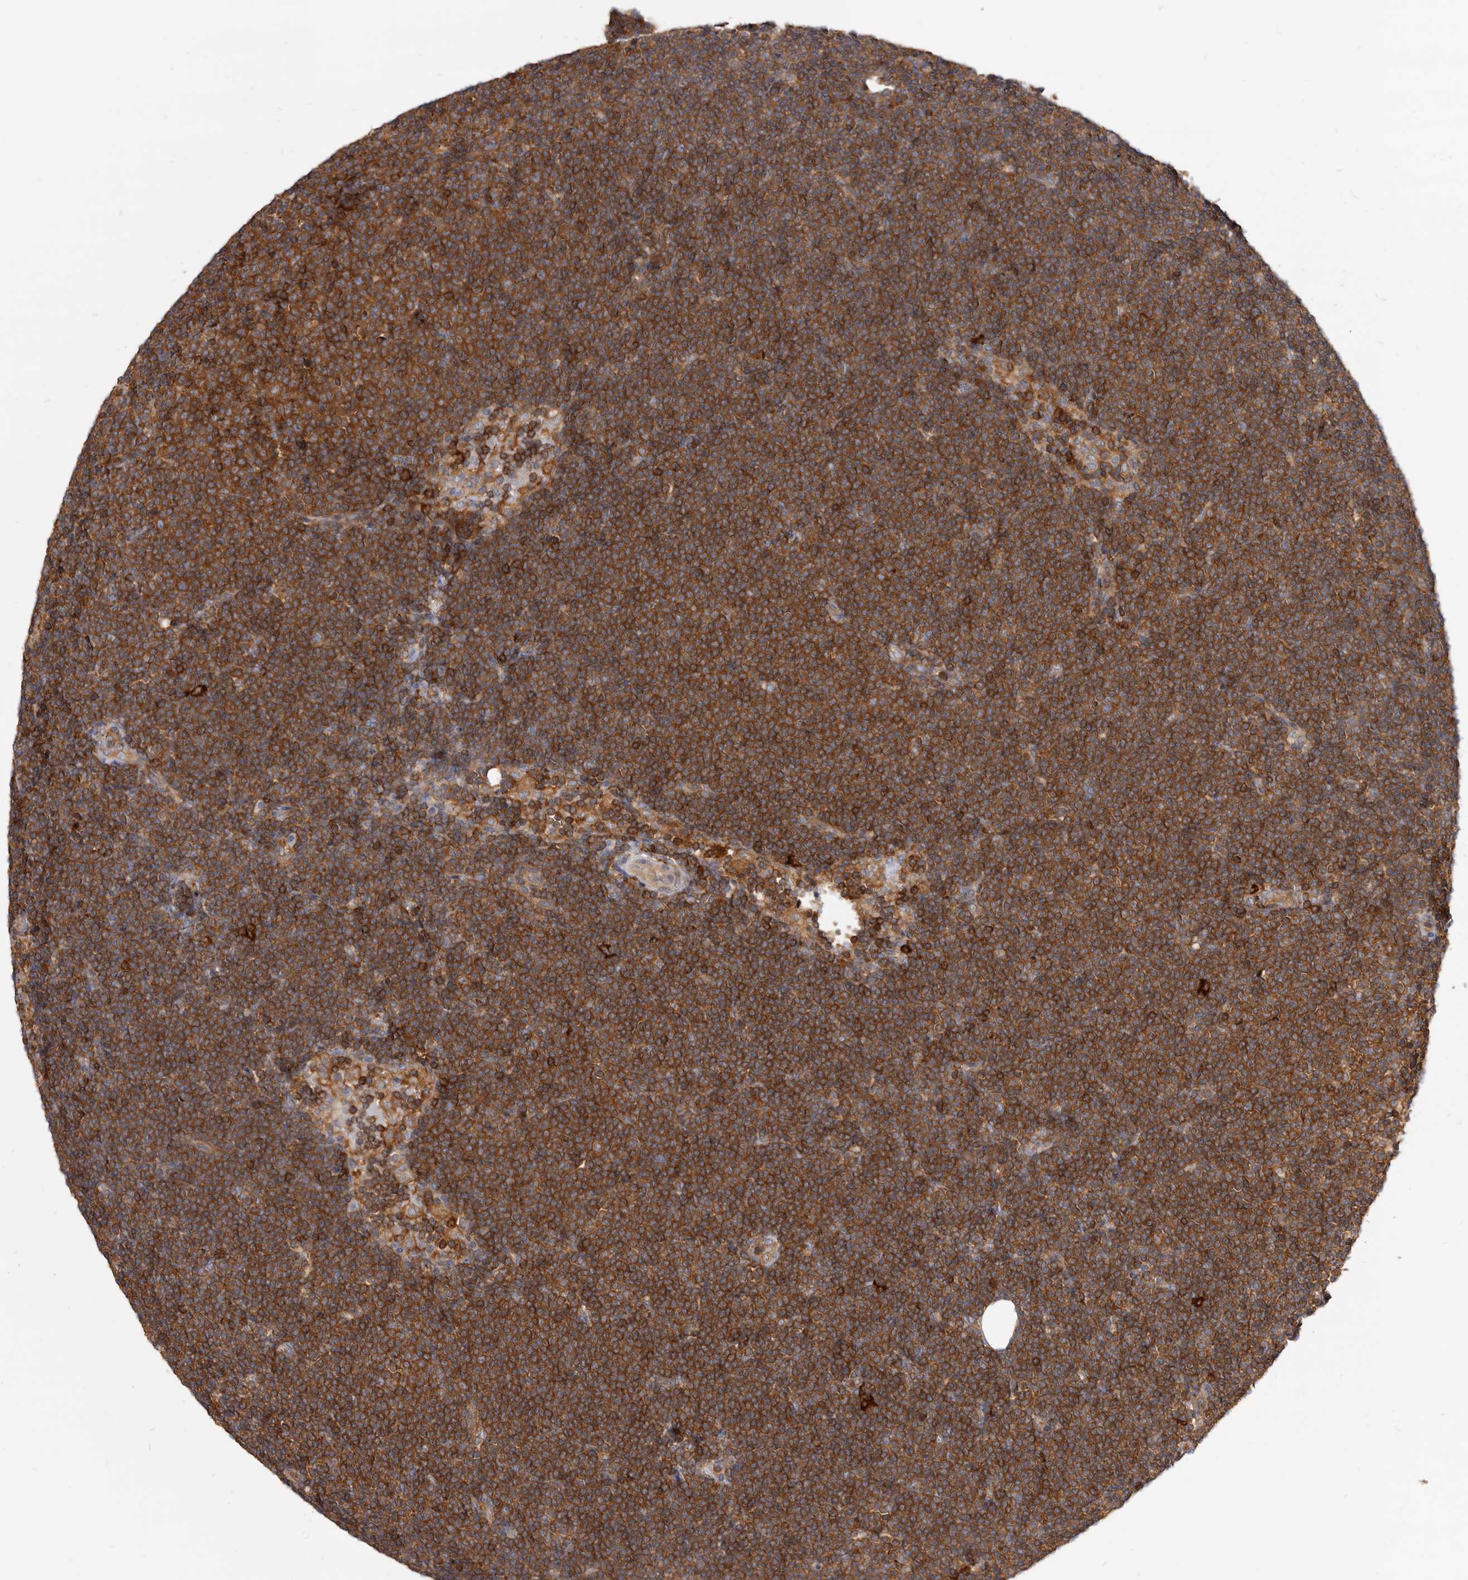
{"staining": {"intensity": "strong", "quantity": ">75%", "location": "cytoplasmic/membranous"}, "tissue": "lymphoma", "cell_type": "Tumor cells", "image_type": "cancer", "snomed": [{"axis": "morphology", "description": "Malignant lymphoma, non-Hodgkin's type, Low grade"}, {"axis": "topography", "description": "Lymph node"}], "caption": "This is an image of immunohistochemistry (IHC) staining of low-grade malignant lymphoma, non-Hodgkin's type, which shows strong positivity in the cytoplasmic/membranous of tumor cells.", "gene": "CBL", "patient": {"sex": "female", "age": 53}}